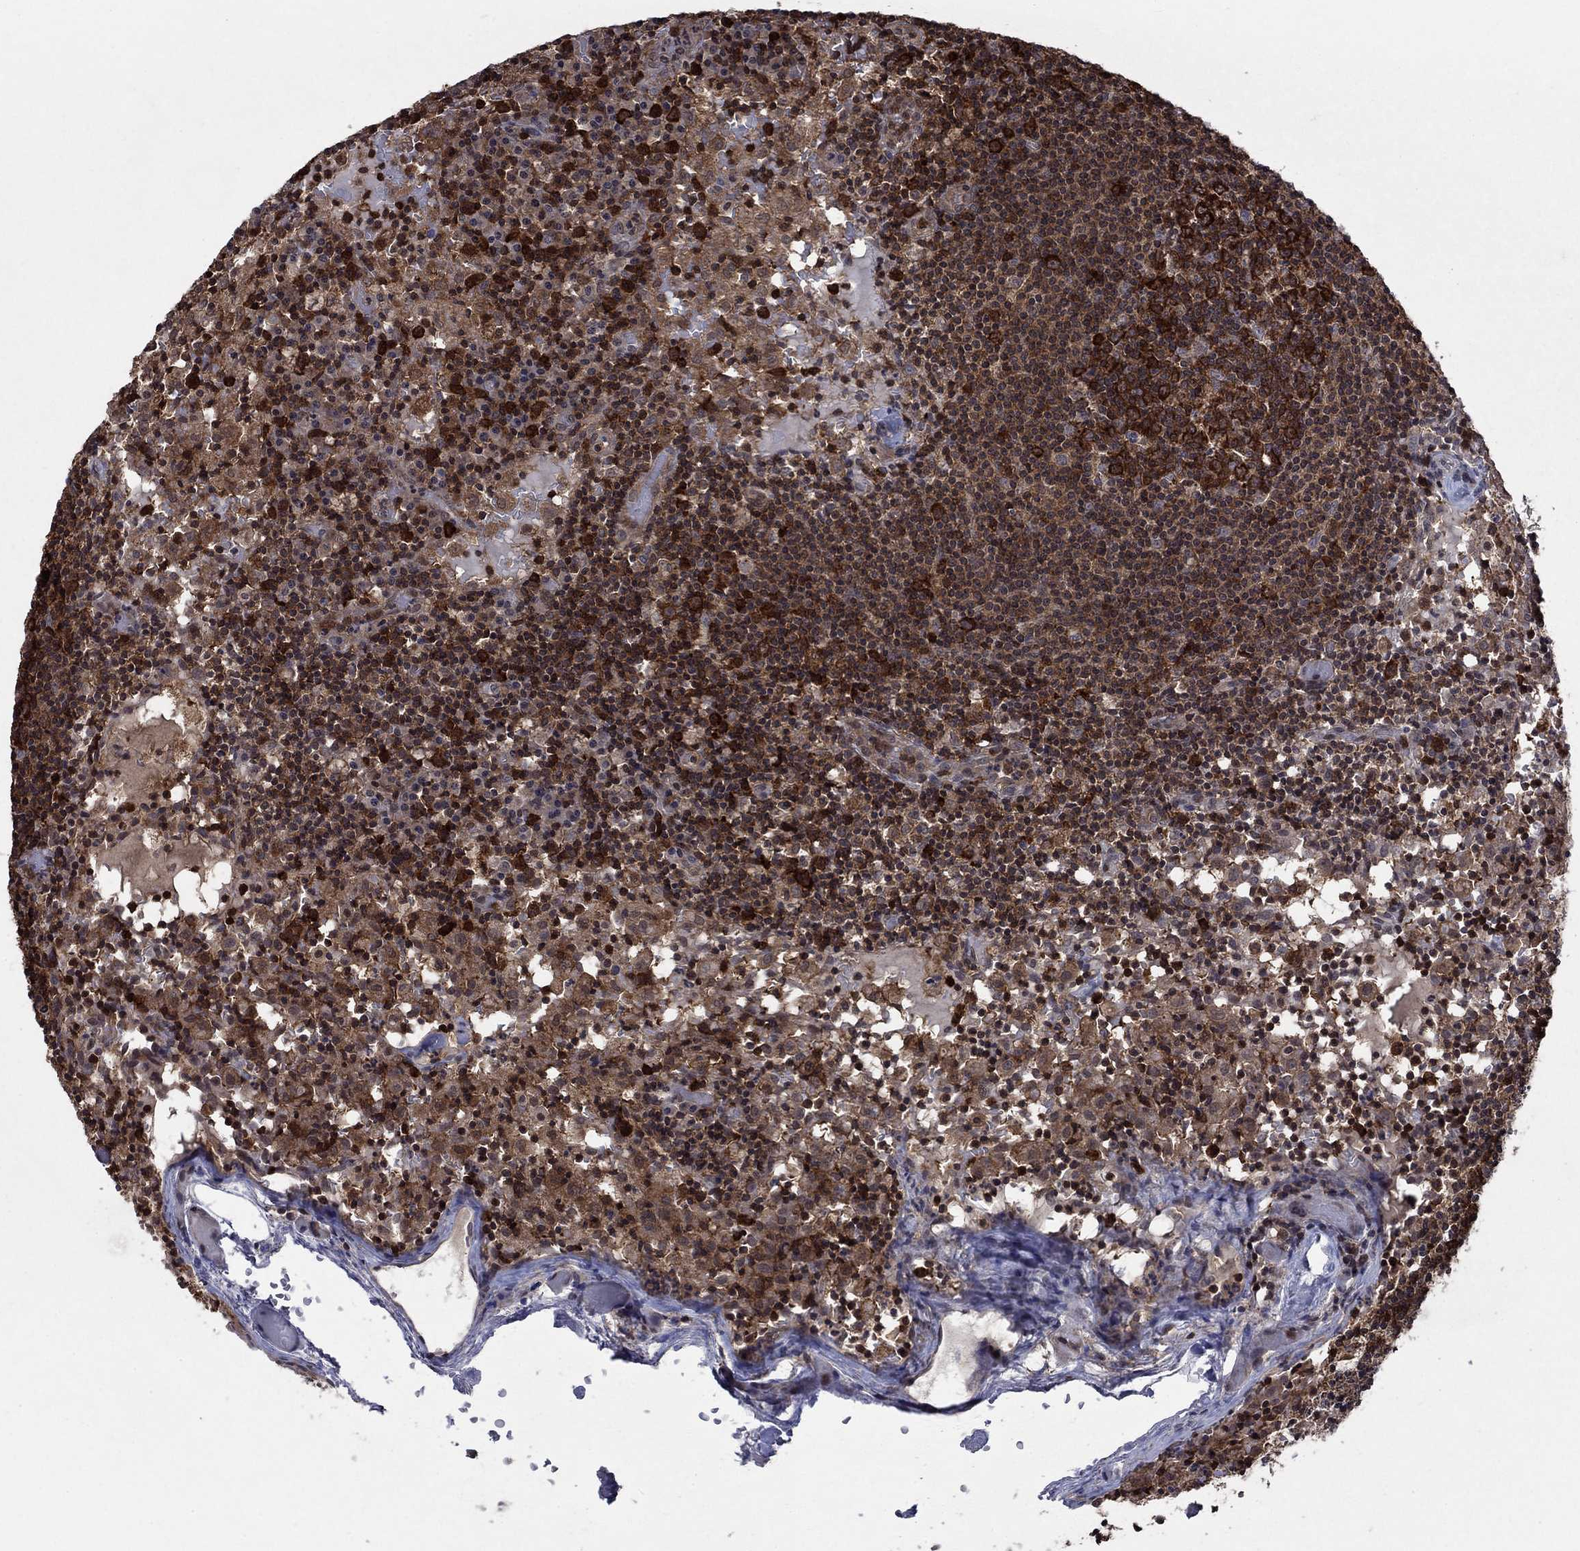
{"staining": {"intensity": "strong", "quantity": "25%-75%", "location": "cytoplasmic/membranous"}, "tissue": "lymph node", "cell_type": "Germinal center cells", "image_type": "normal", "snomed": [{"axis": "morphology", "description": "Normal tissue, NOS"}, {"axis": "topography", "description": "Lymph node"}], "caption": "Protein expression analysis of unremarkable lymph node demonstrates strong cytoplasmic/membranous staining in approximately 25%-75% of germinal center cells.", "gene": "CACYBP", "patient": {"sex": "male", "age": 62}}